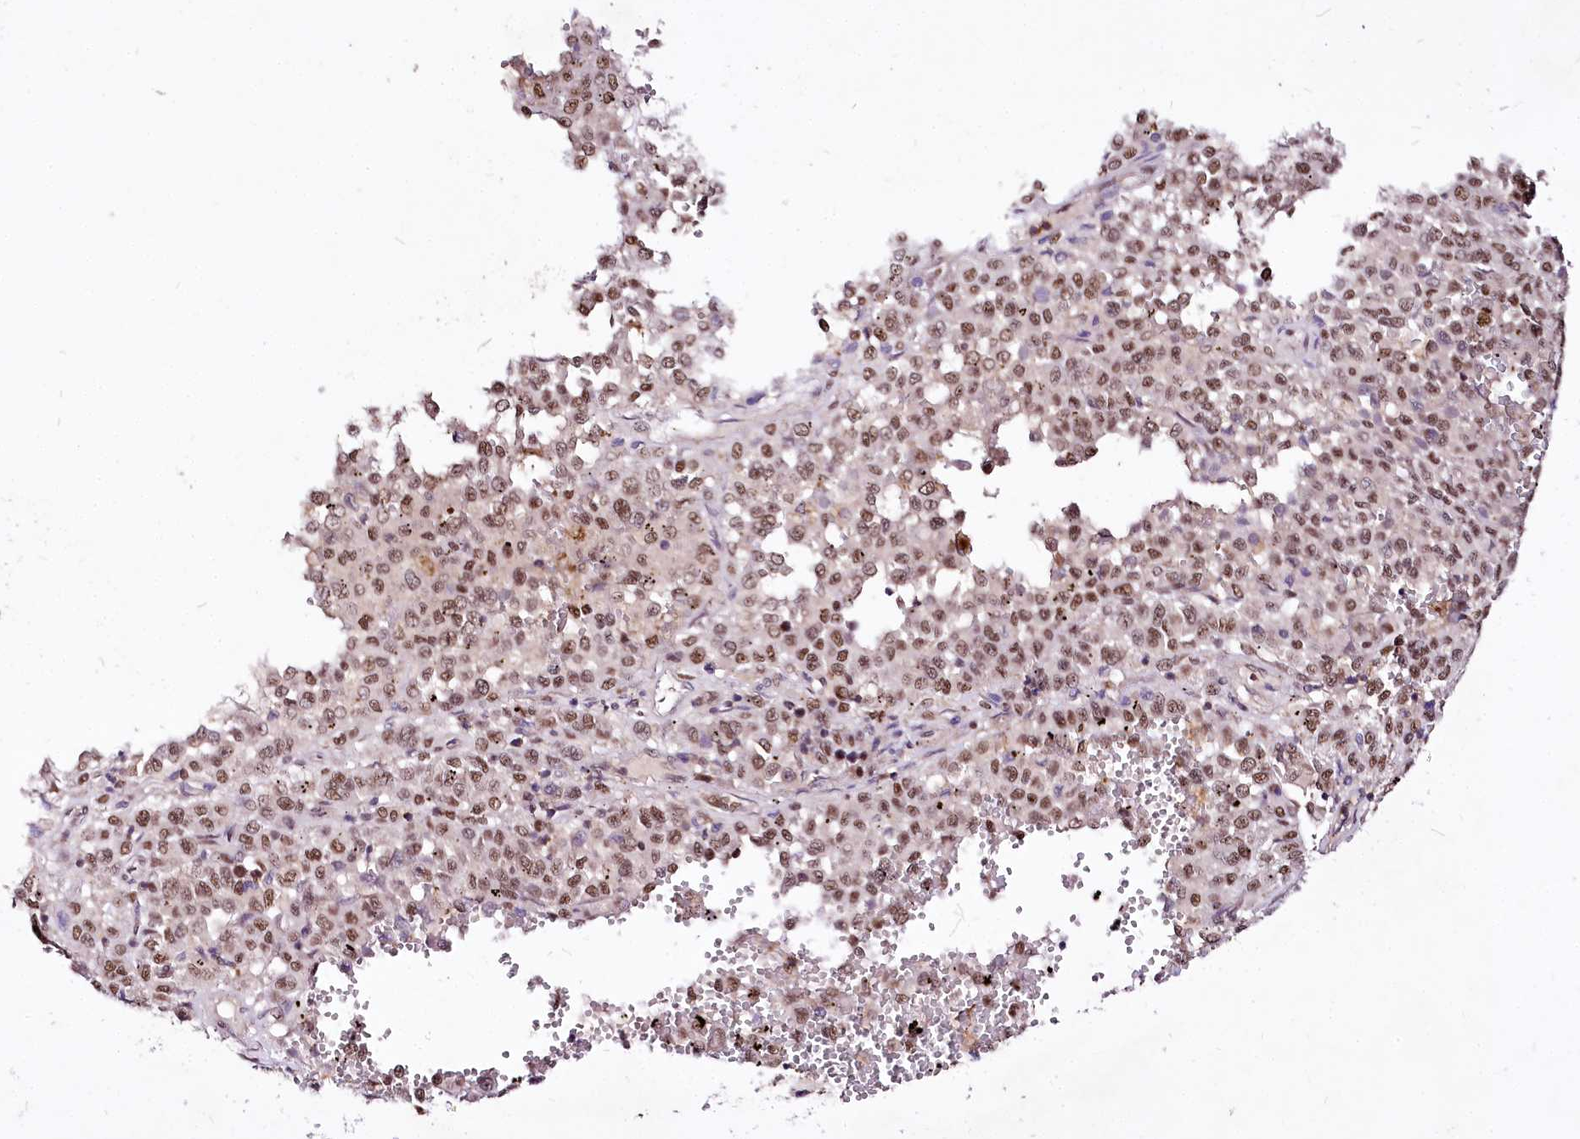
{"staining": {"intensity": "moderate", "quantity": ">75%", "location": "nuclear"}, "tissue": "melanoma", "cell_type": "Tumor cells", "image_type": "cancer", "snomed": [{"axis": "morphology", "description": "Malignant melanoma, Metastatic site"}, {"axis": "topography", "description": "Pancreas"}], "caption": "IHC (DAB (3,3'-diaminobenzidine)) staining of malignant melanoma (metastatic site) demonstrates moderate nuclear protein positivity in approximately >75% of tumor cells. (IHC, brightfield microscopy, high magnification).", "gene": "POLA2", "patient": {"sex": "female", "age": 30}}